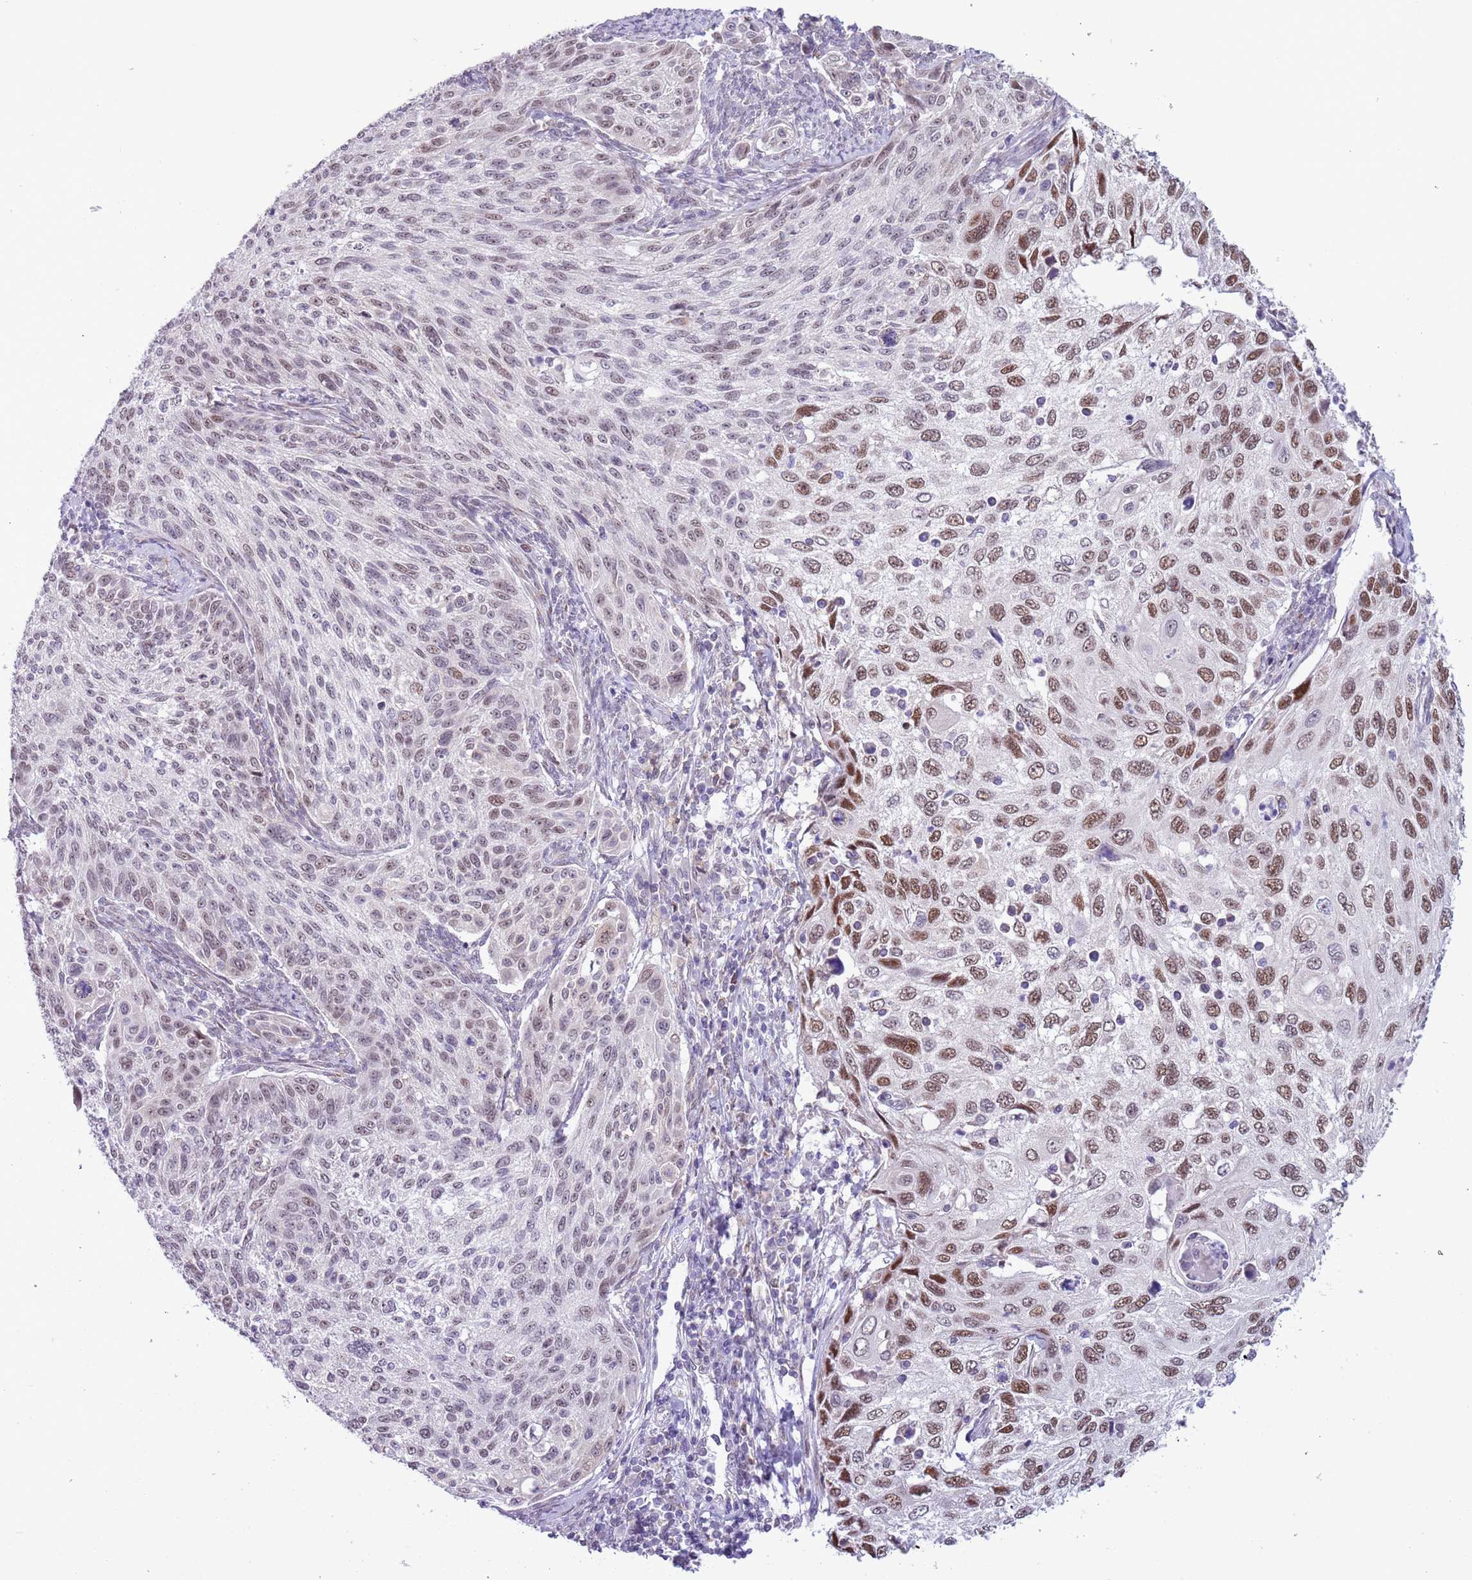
{"staining": {"intensity": "strong", "quantity": "25%-75%", "location": "nuclear"}, "tissue": "cervical cancer", "cell_type": "Tumor cells", "image_type": "cancer", "snomed": [{"axis": "morphology", "description": "Squamous cell carcinoma, NOS"}, {"axis": "topography", "description": "Cervix"}], "caption": "Strong nuclear staining for a protein is seen in approximately 25%-75% of tumor cells of cervical cancer (squamous cell carcinoma) using IHC.", "gene": "ZNF576", "patient": {"sex": "female", "age": 70}}